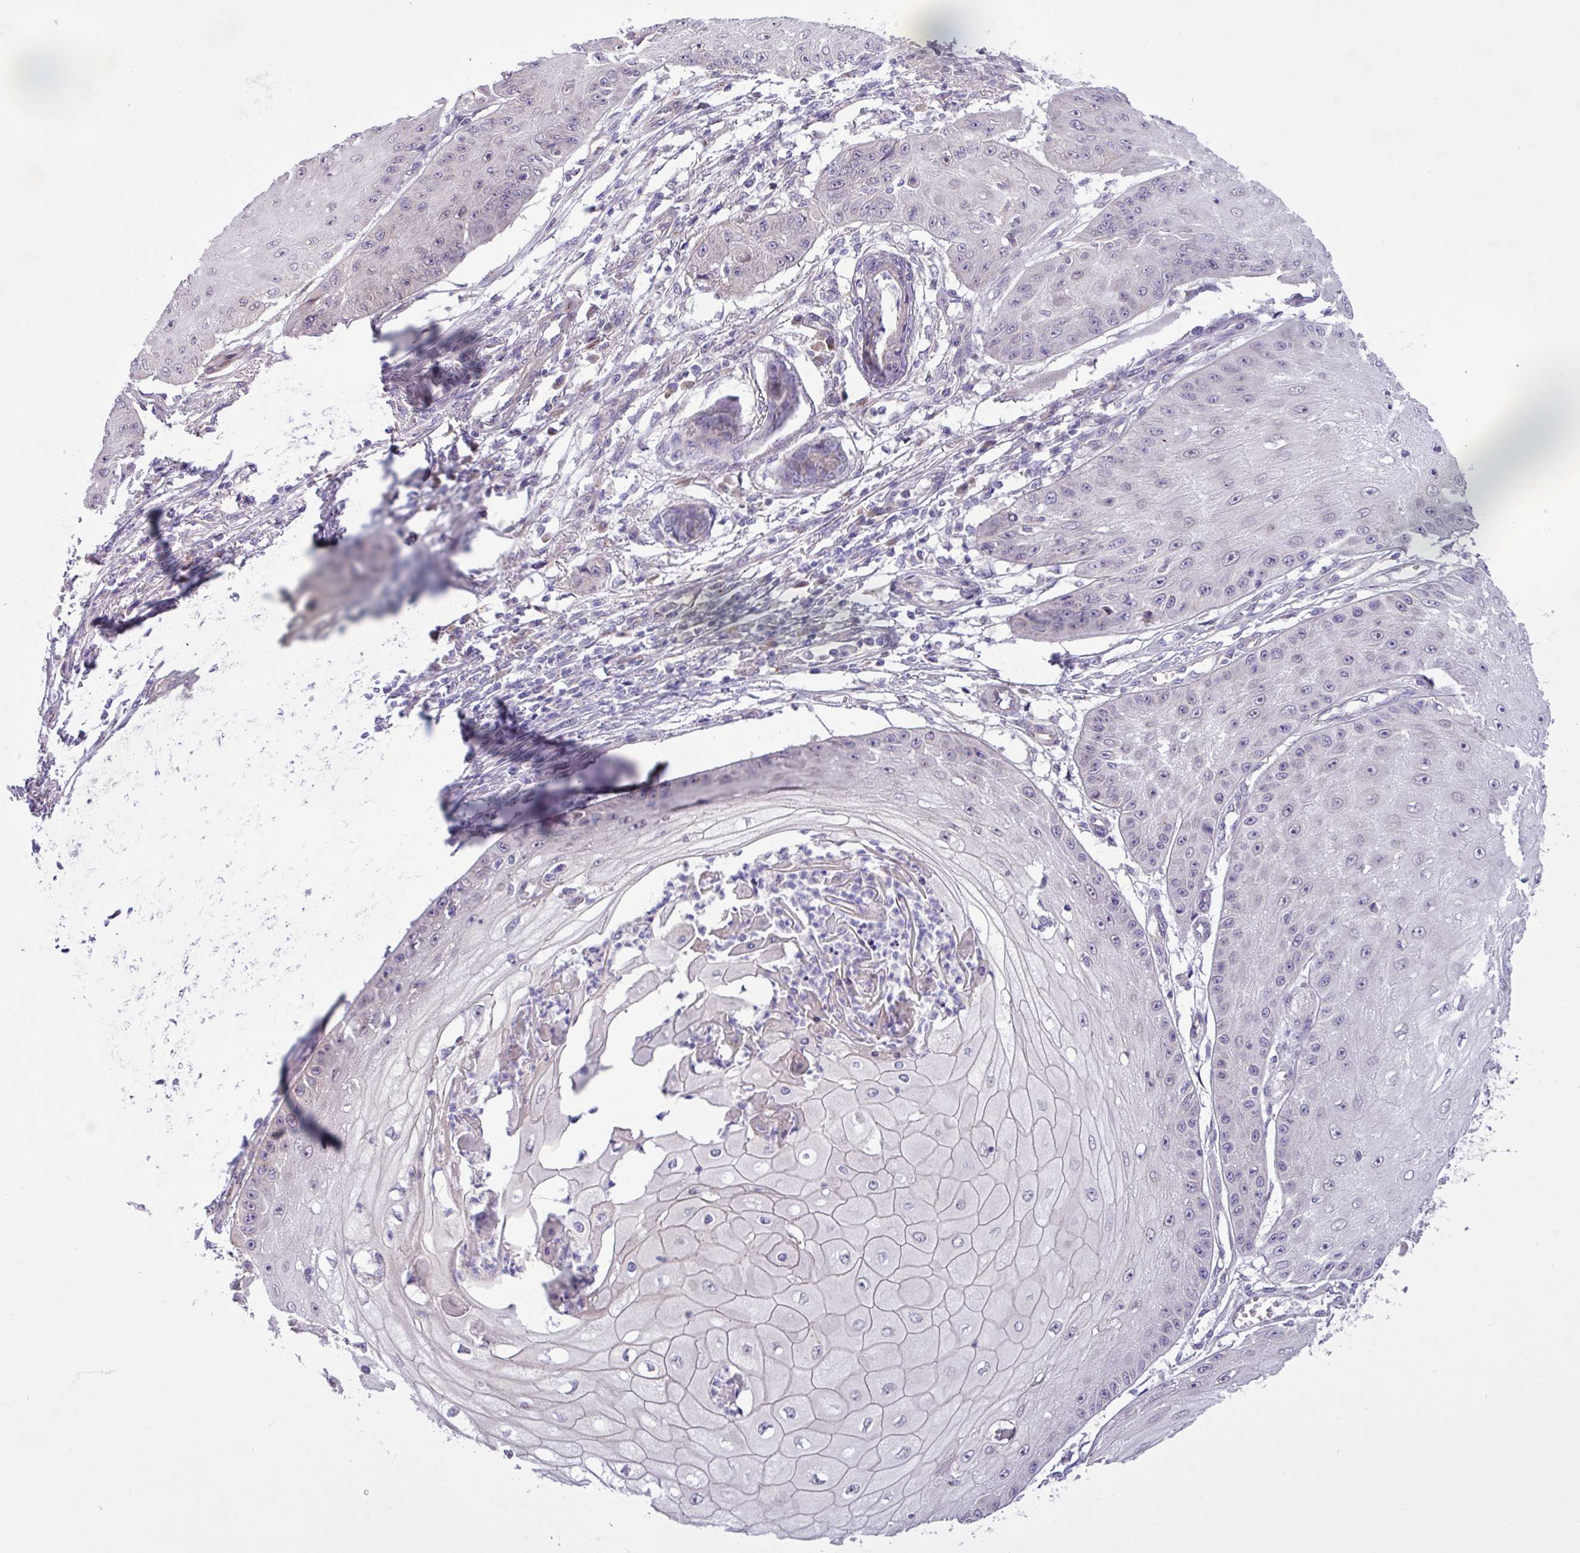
{"staining": {"intensity": "negative", "quantity": "none", "location": "none"}, "tissue": "skin cancer", "cell_type": "Tumor cells", "image_type": "cancer", "snomed": [{"axis": "morphology", "description": "Squamous cell carcinoma, NOS"}, {"axis": "topography", "description": "Skin"}], "caption": "High power microscopy image of an IHC photomicrograph of skin squamous cell carcinoma, revealing no significant expression in tumor cells.", "gene": "SPINK8", "patient": {"sex": "male", "age": 70}}